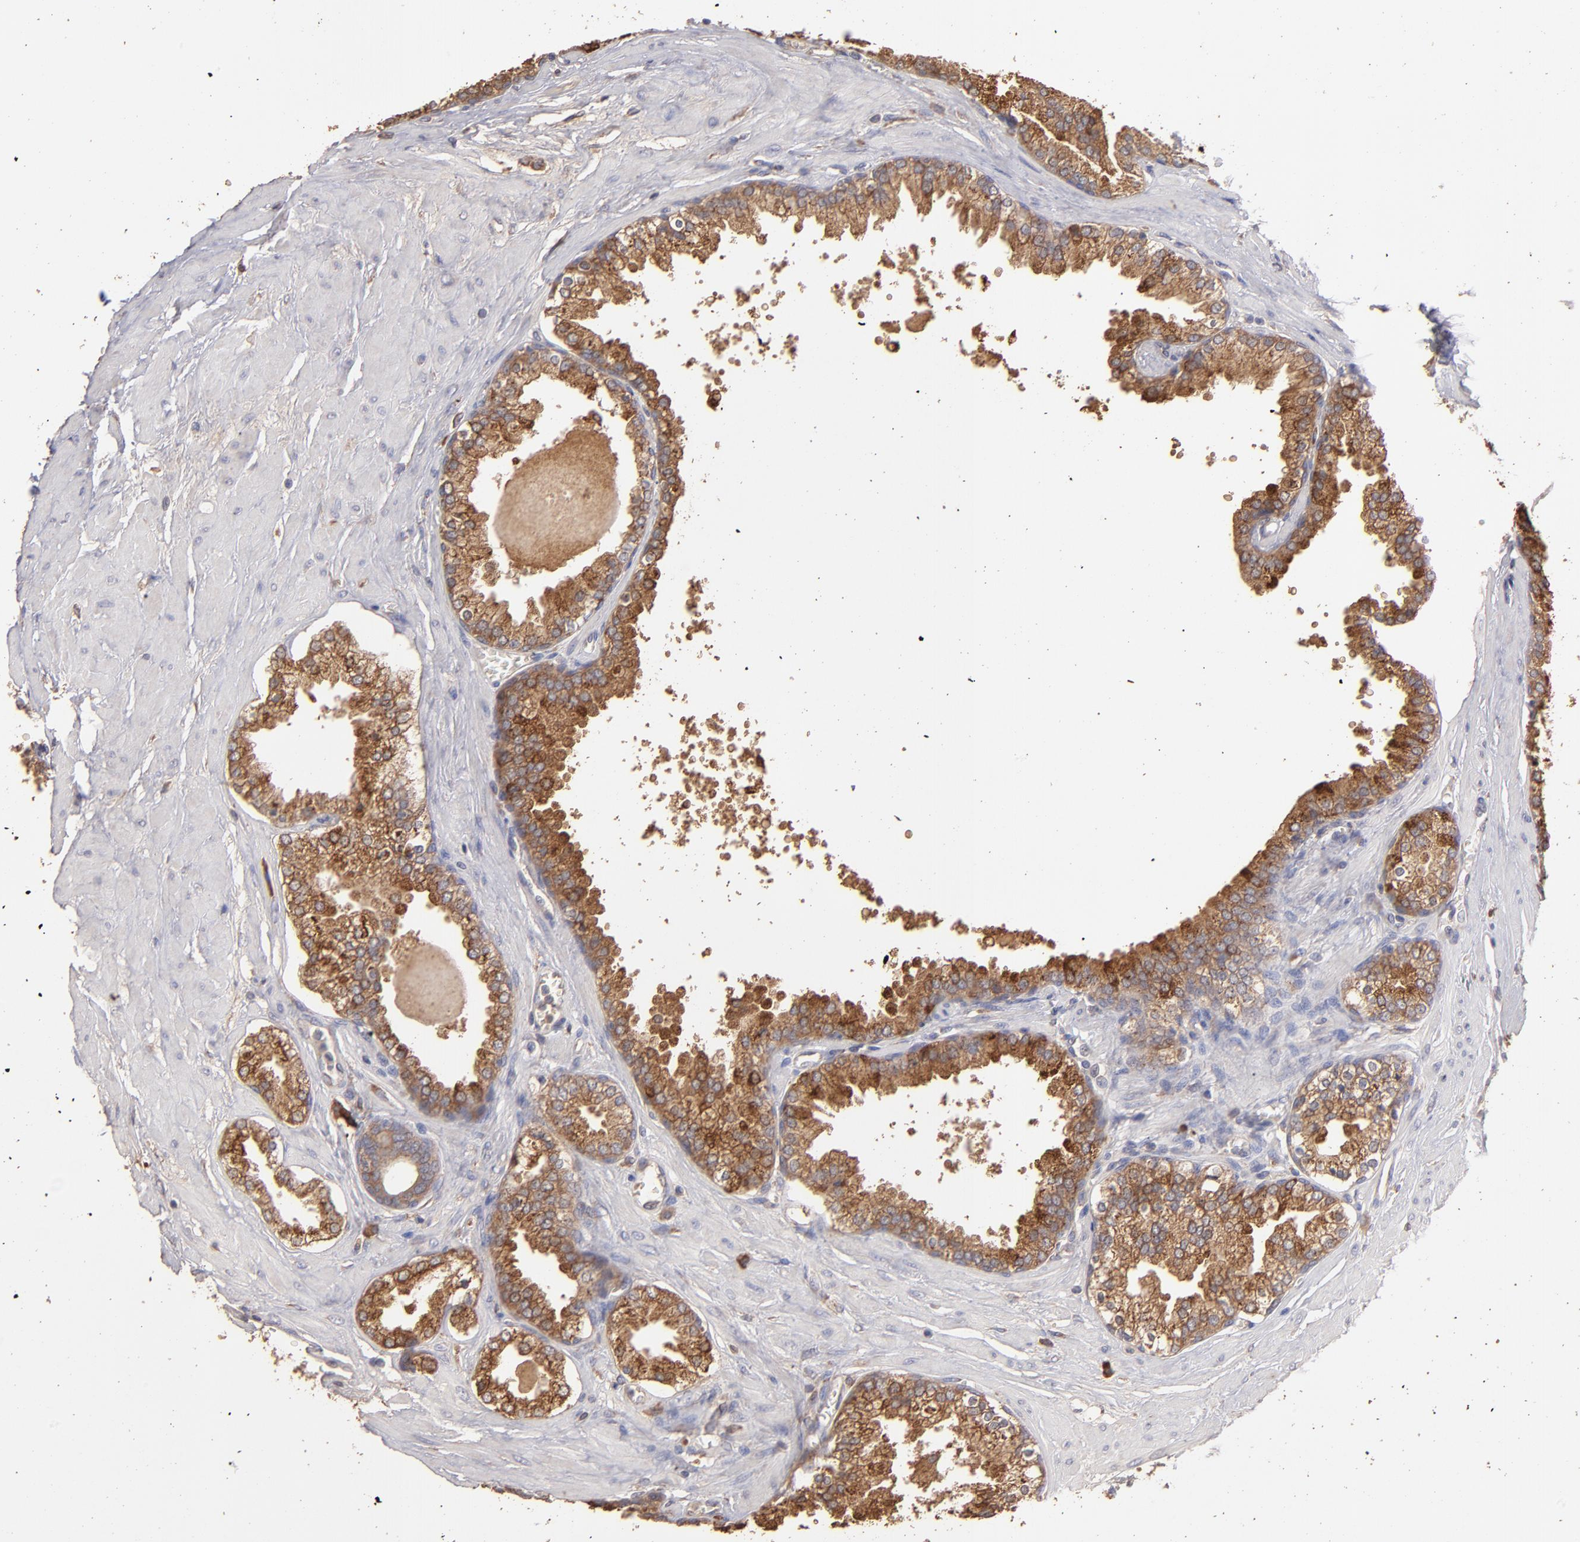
{"staining": {"intensity": "moderate", "quantity": ">75%", "location": "cytoplasmic/membranous"}, "tissue": "prostate", "cell_type": "Glandular cells", "image_type": "normal", "snomed": [{"axis": "morphology", "description": "Normal tissue, NOS"}, {"axis": "topography", "description": "Prostate"}], "caption": "Prostate stained with immunohistochemistry (IHC) shows moderate cytoplasmic/membranous positivity in approximately >75% of glandular cells.", "gene": "NFKBIE", "patient": {"sex": "male", "age": 51}}